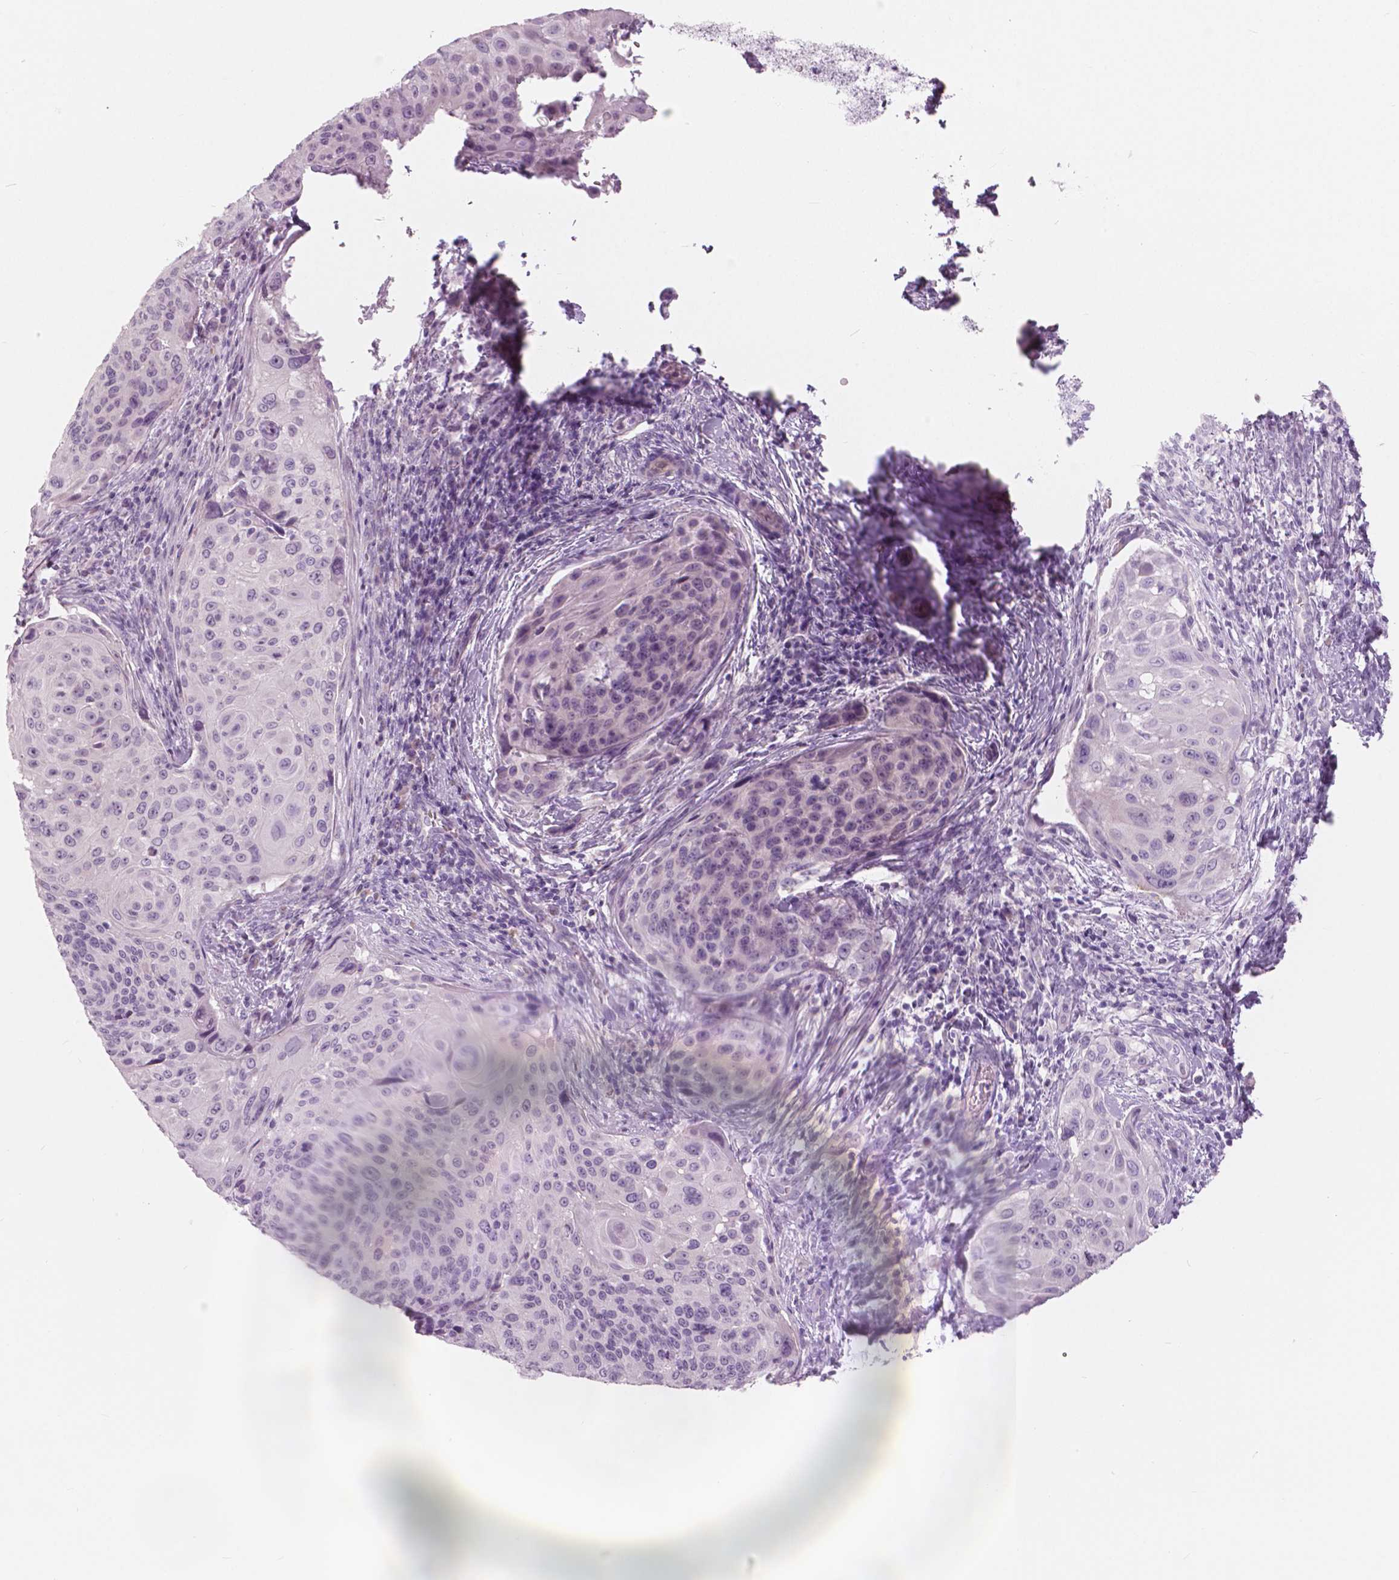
{"staining": {"intensity": "negative", "quantity": "none", "location": "none"}, "tissue": "cervical cancer", "cell_type": "Tumor cells", "image_type": "cancer", "snomed": [{"axis": "morphology", "description": "Squamous cell carcinoma, NOS"}, {"axis": "topography", "description": "Cervix"}], "caption": "This is an immunohistochemistry (IHC) histopathology image of cervical cancer (squamous cell carcinoma). There is no expression in tumor cells.", "gene": "A4GNT", "patient": {"sex": "female", "age": 49}}